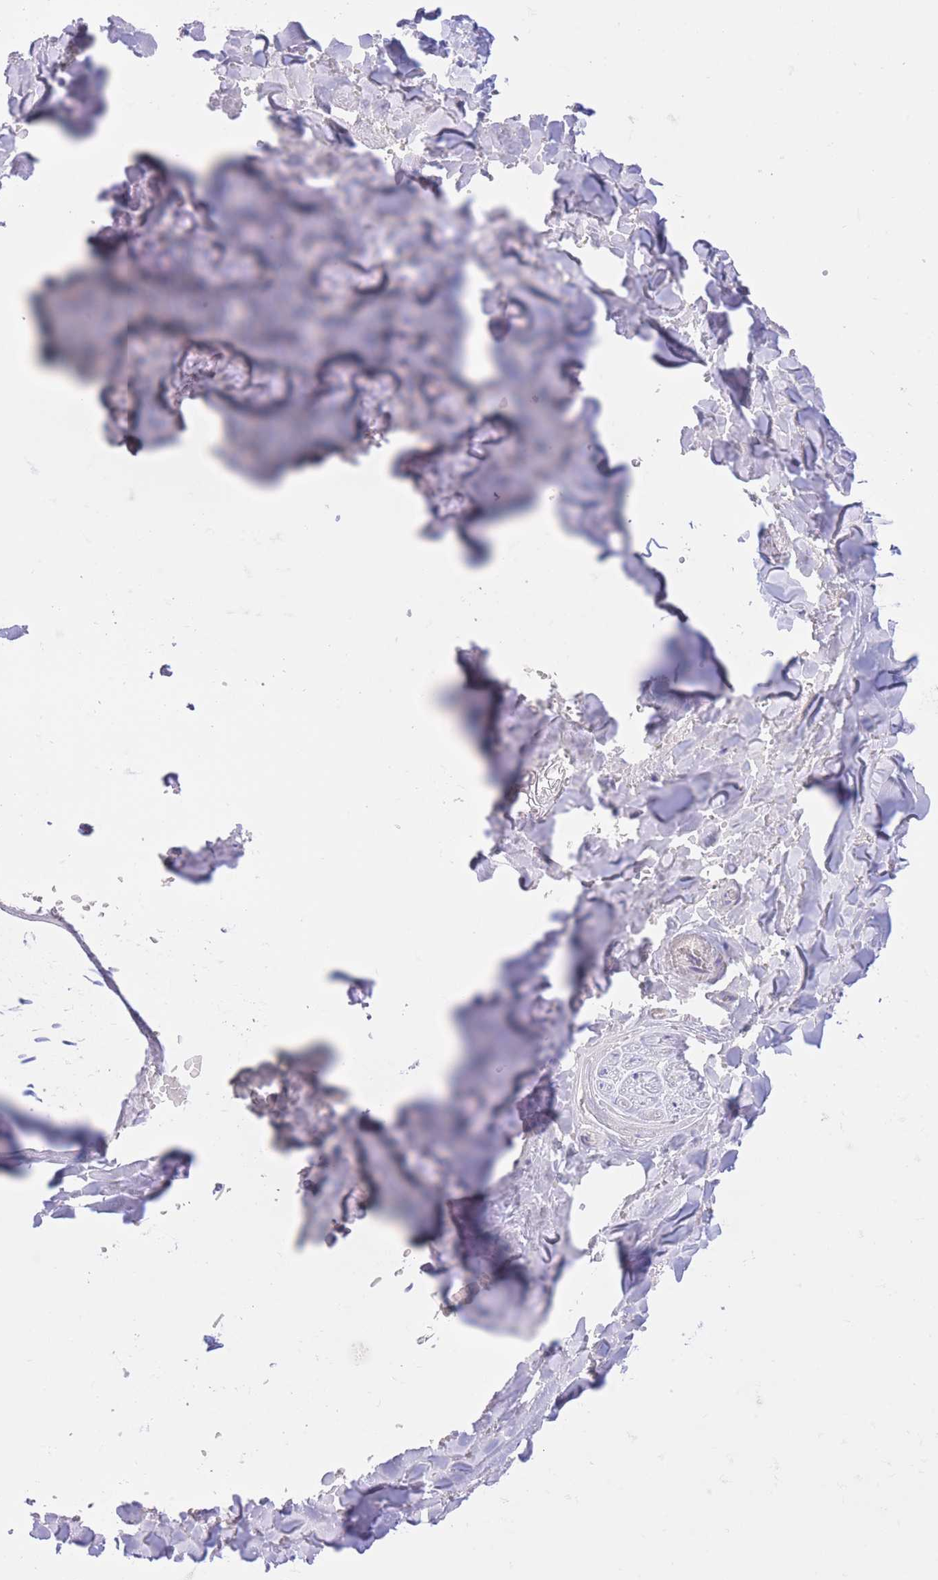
{"staining": {"intensity": "negative", "quantity": "none", "location": "none"}, "tissue": "adipose tissue", "cell_type": "Adipocytes", "image_type": "normal", "snomed": [{"axis": "morphology", "description": "Normal tissue, NOS"}, {"axis": "topography", "description": "Salivary gland"}, {"axis": "topography", "description": "Peripheral nerve tissue"}], "caption": "Protein analysis of unremarkable adipose tissue exhibits no significant staining in adipocytes. The staining is performed using DAB (3,3'-diaminobenzidine) brown chromogen with nuclei counter-stained in using hematoxylin.", "gene": "RPL39L", "patient": {"sex": "male", "age": 38}}